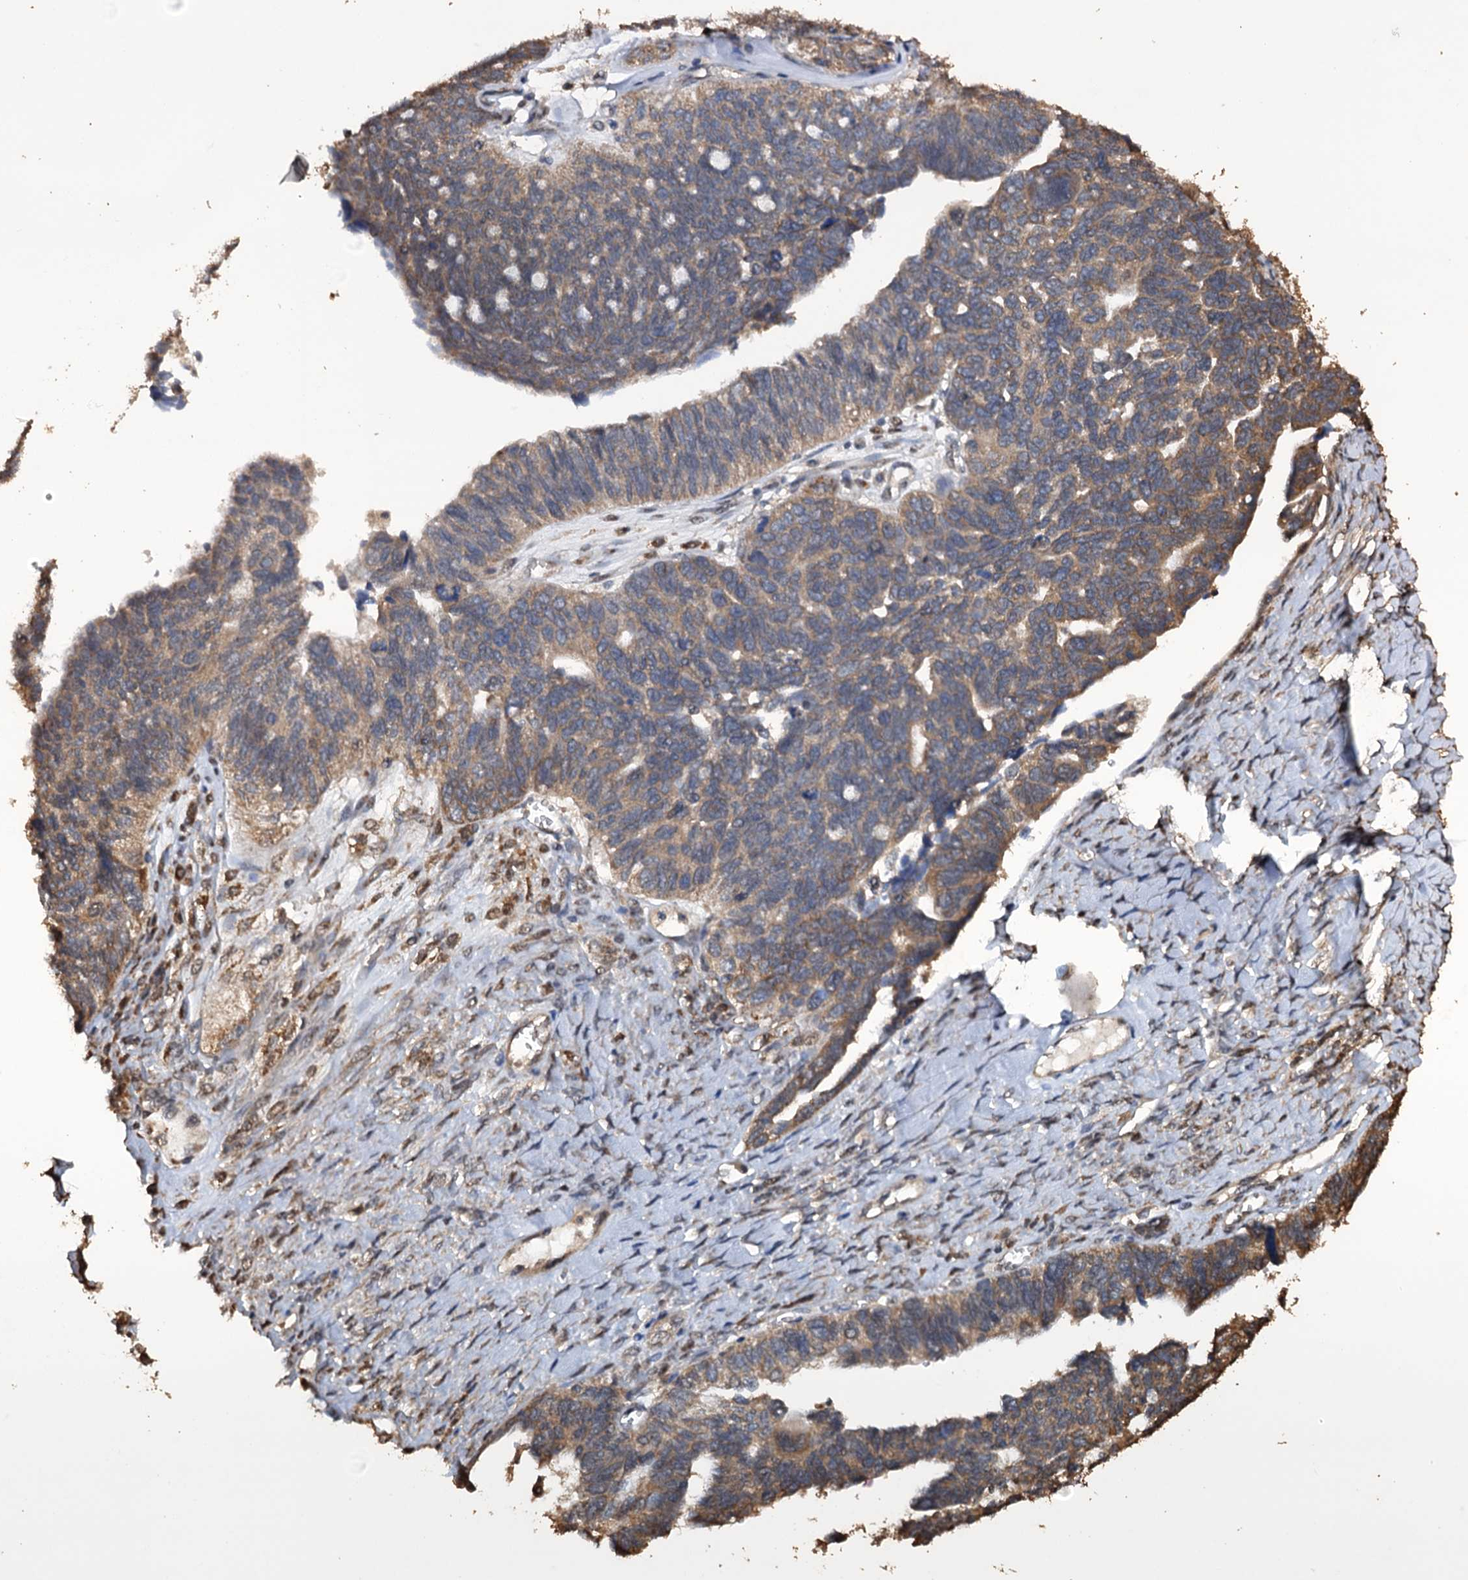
{"staining": {"intensity": "moderate", "quantity": "25%-75%", "location": "cytoplasmic/membranous"}, "tissue": "ovarian cancer", "cell_type": "Tumor cells", "image_type": "cancer", "snomed": [{"axis": "morphology", "description": "Cystadenocarcinoma, serous, NOS"}, {"axis": "topography", "description": "Ovary"}], "caption": "Immunohistochemistry micrograph of neoplastic tissue: serous cystadenocarcinoma (ovarian) stained using immunohistochemistry reveals medium levels of moderate protein expression localized specifically in the cytoplasmic/membranous of tumor cells, appearing as a cytoplasmic/membranous brown color.", "gene": "PSMD9", "patient": {"sex": "female", "age": 79}}